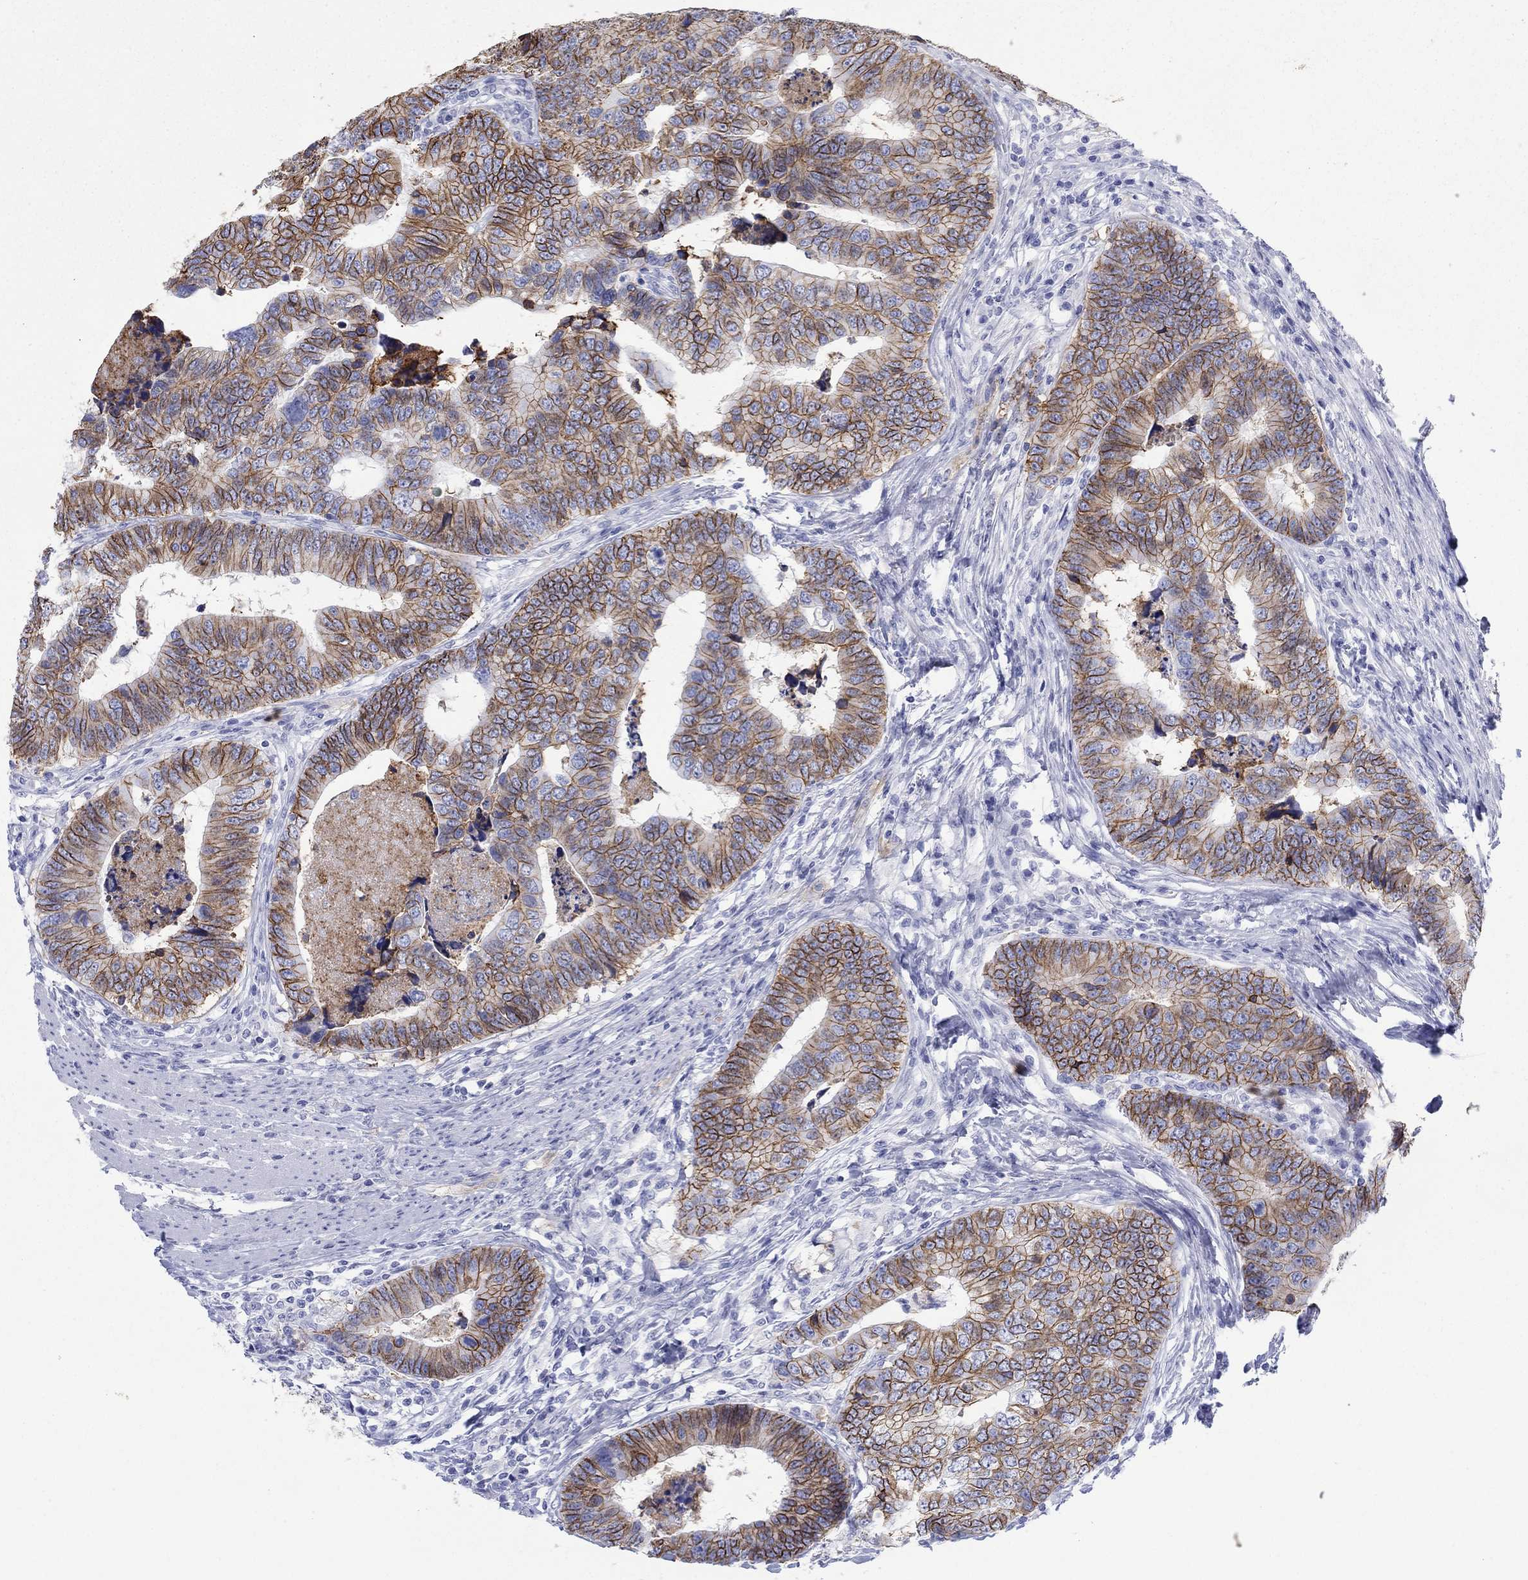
{"staining": {"intensity": "strong", "quantity": "25%-75%", "location": "cytoplasmic/membranous"}, "tissue": "colorectal cancer", "cell_type": "Tumor cells", "image_type": "cancer", "snomed": [{"axis": "morphology", "description": "Adenocarcinoma, NOS"}, {"axis": "topography", "description": "Colon"}], "caption": "Human colorectal cancer (adenocarcinoma) stained with a protein marker shows strong staining in tumor cells.", "gene": "ATP1B1", "patient": {"sex": "female", "age": 72}}